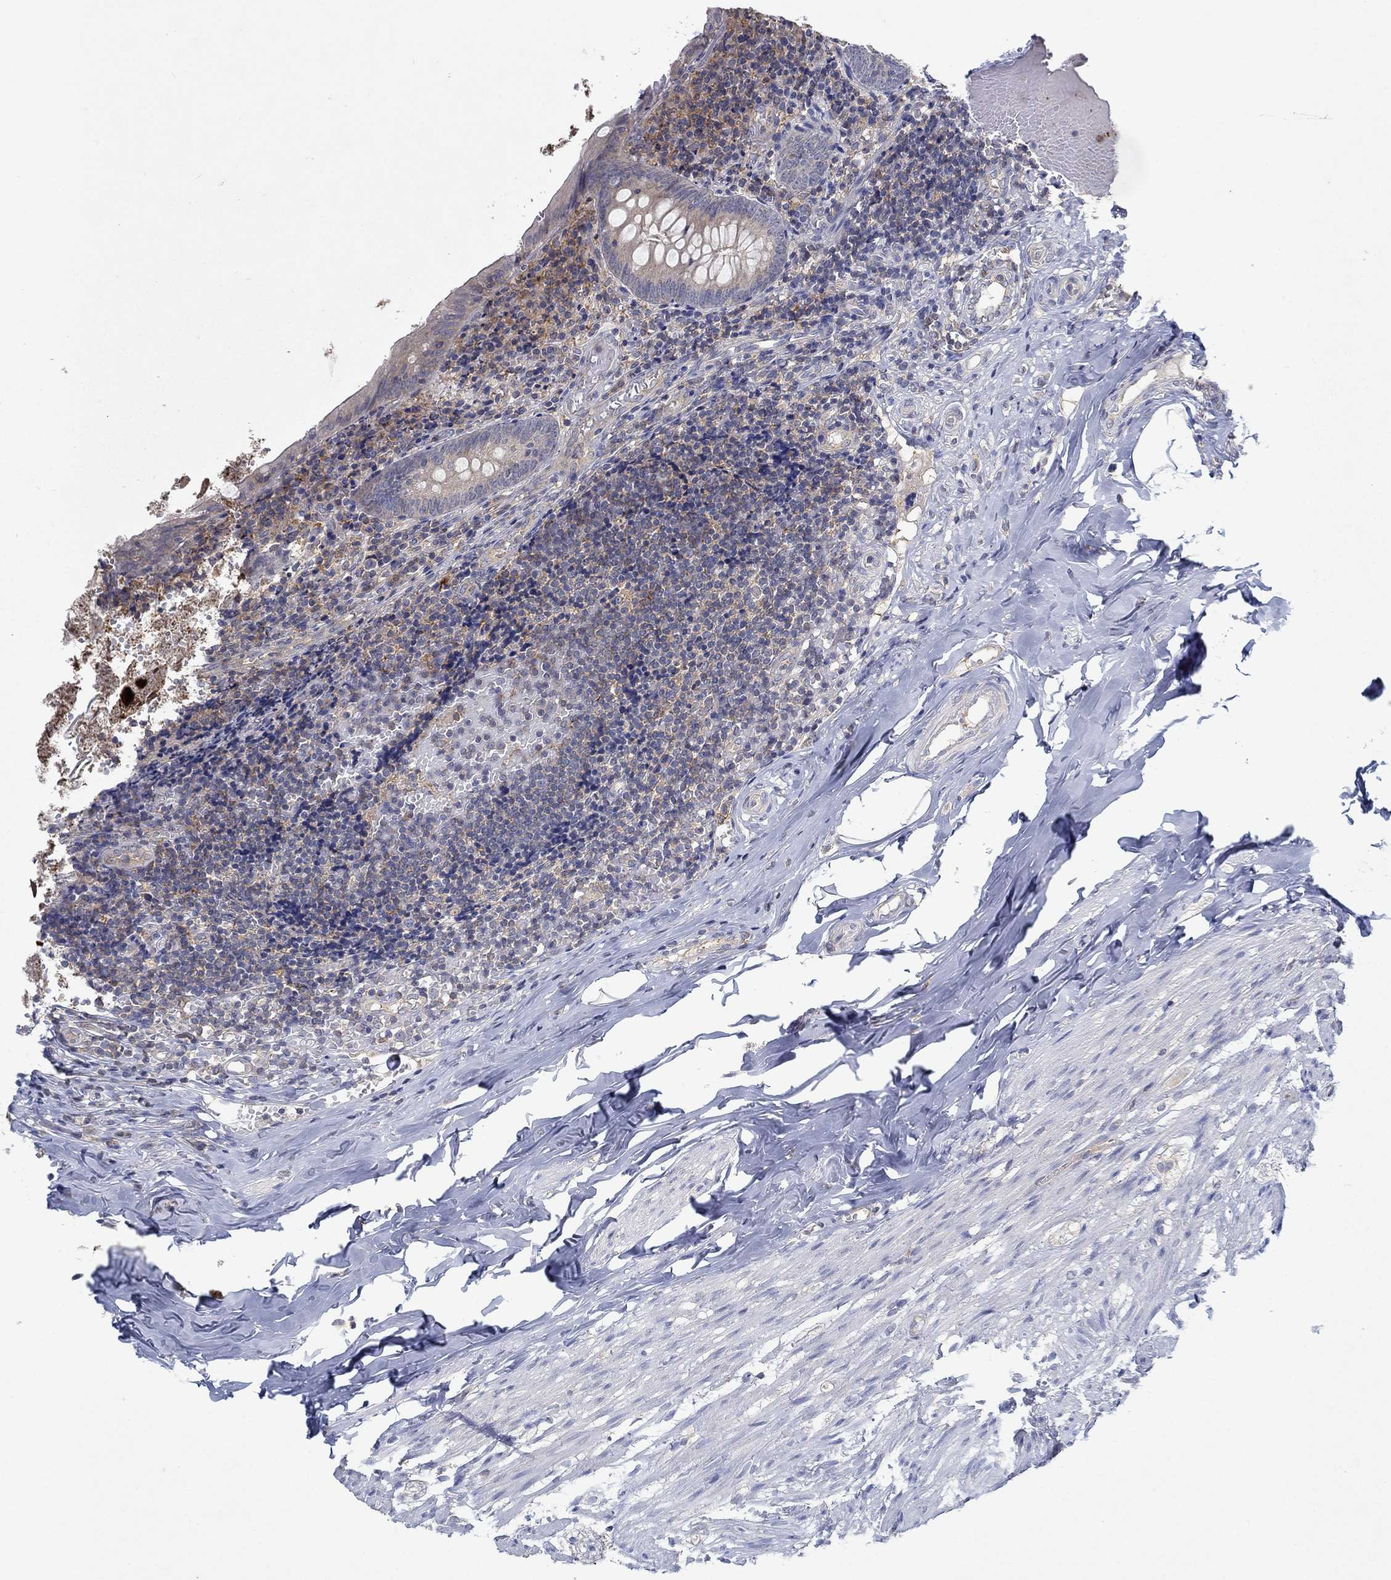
{"staining": {"intensity": "moderate", "quantity": "<25%", "location": "cytoplasmic/membranous"}, "tissue": "appendix", "cell_type": "Glandular cells", "image_type": "normal", "snomed": [{"axis": "morphology", "description": "Normal tissue, NOS"}, {"axis": "topography", "description": "Appendix"}], "caption": "A micrograph of appendix stained for a protein shows moderate cytoplasmic/membranous brown staining in glandular cells. (DAB = brown stain, brightfield microscopy at high magnification).", "gene": "MTHFR", "patient": {"sex": "female", "age": 23}}